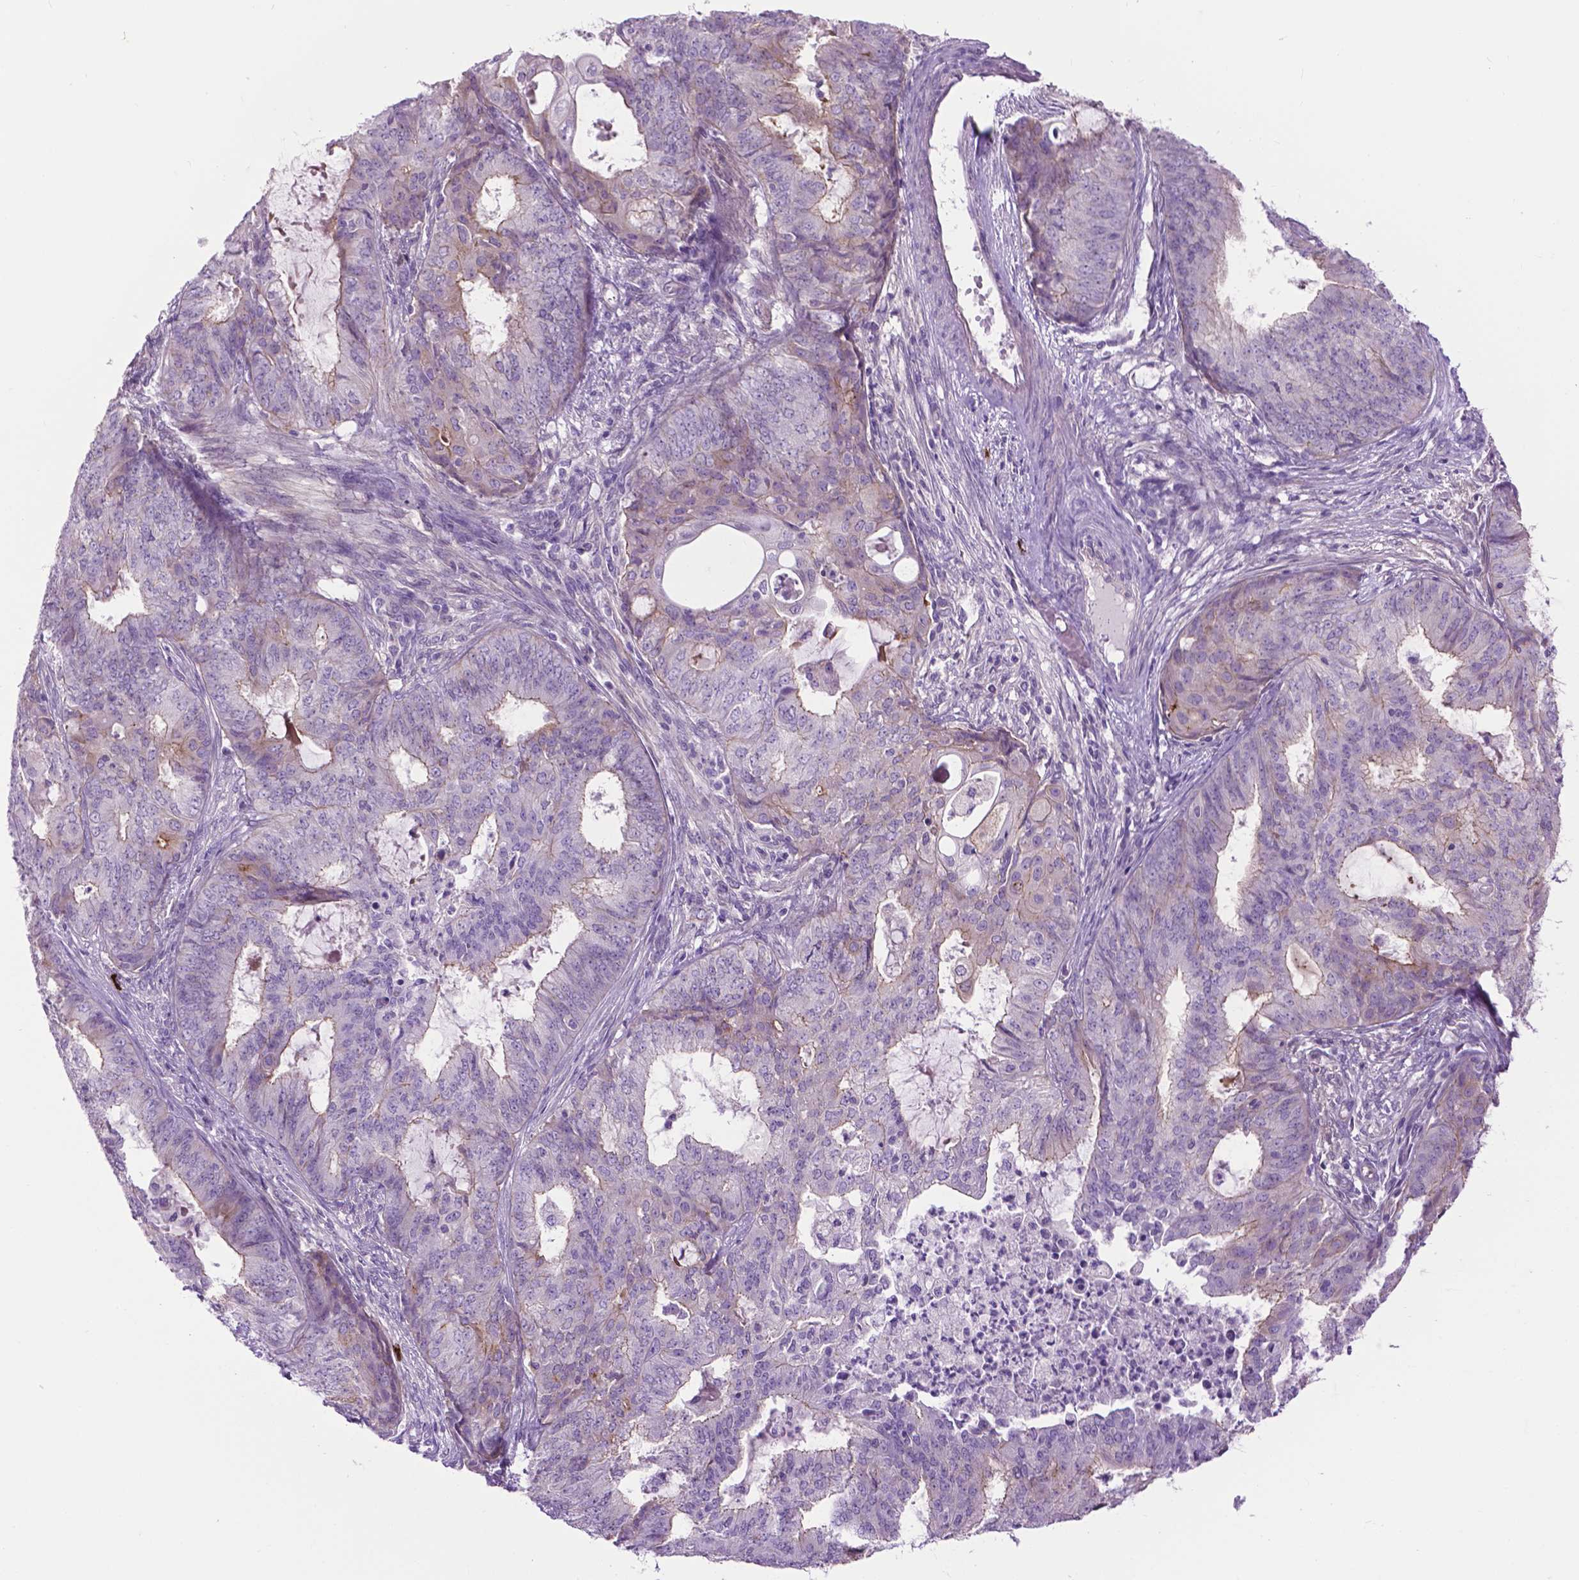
{"staining": {"intensity": "weak", "quantity": "<25%", "location": "cytoplasmic/membranous"}, "tissue": "endometrial cancer", "cell_type": "Tumor cells", "image_type": "cancer", "snomed": [{"axis": "morphology", "description": "Adenocarcinoma, NOS"}, {"axis": "topography", "description": "Endometrium"}], "caption": "This is an IHC photomicrograph of endometrial cancer. There is no expression in tumor cells.", "gene": "SPECC1L", "patient": {"sex": "female", "age": 62}}